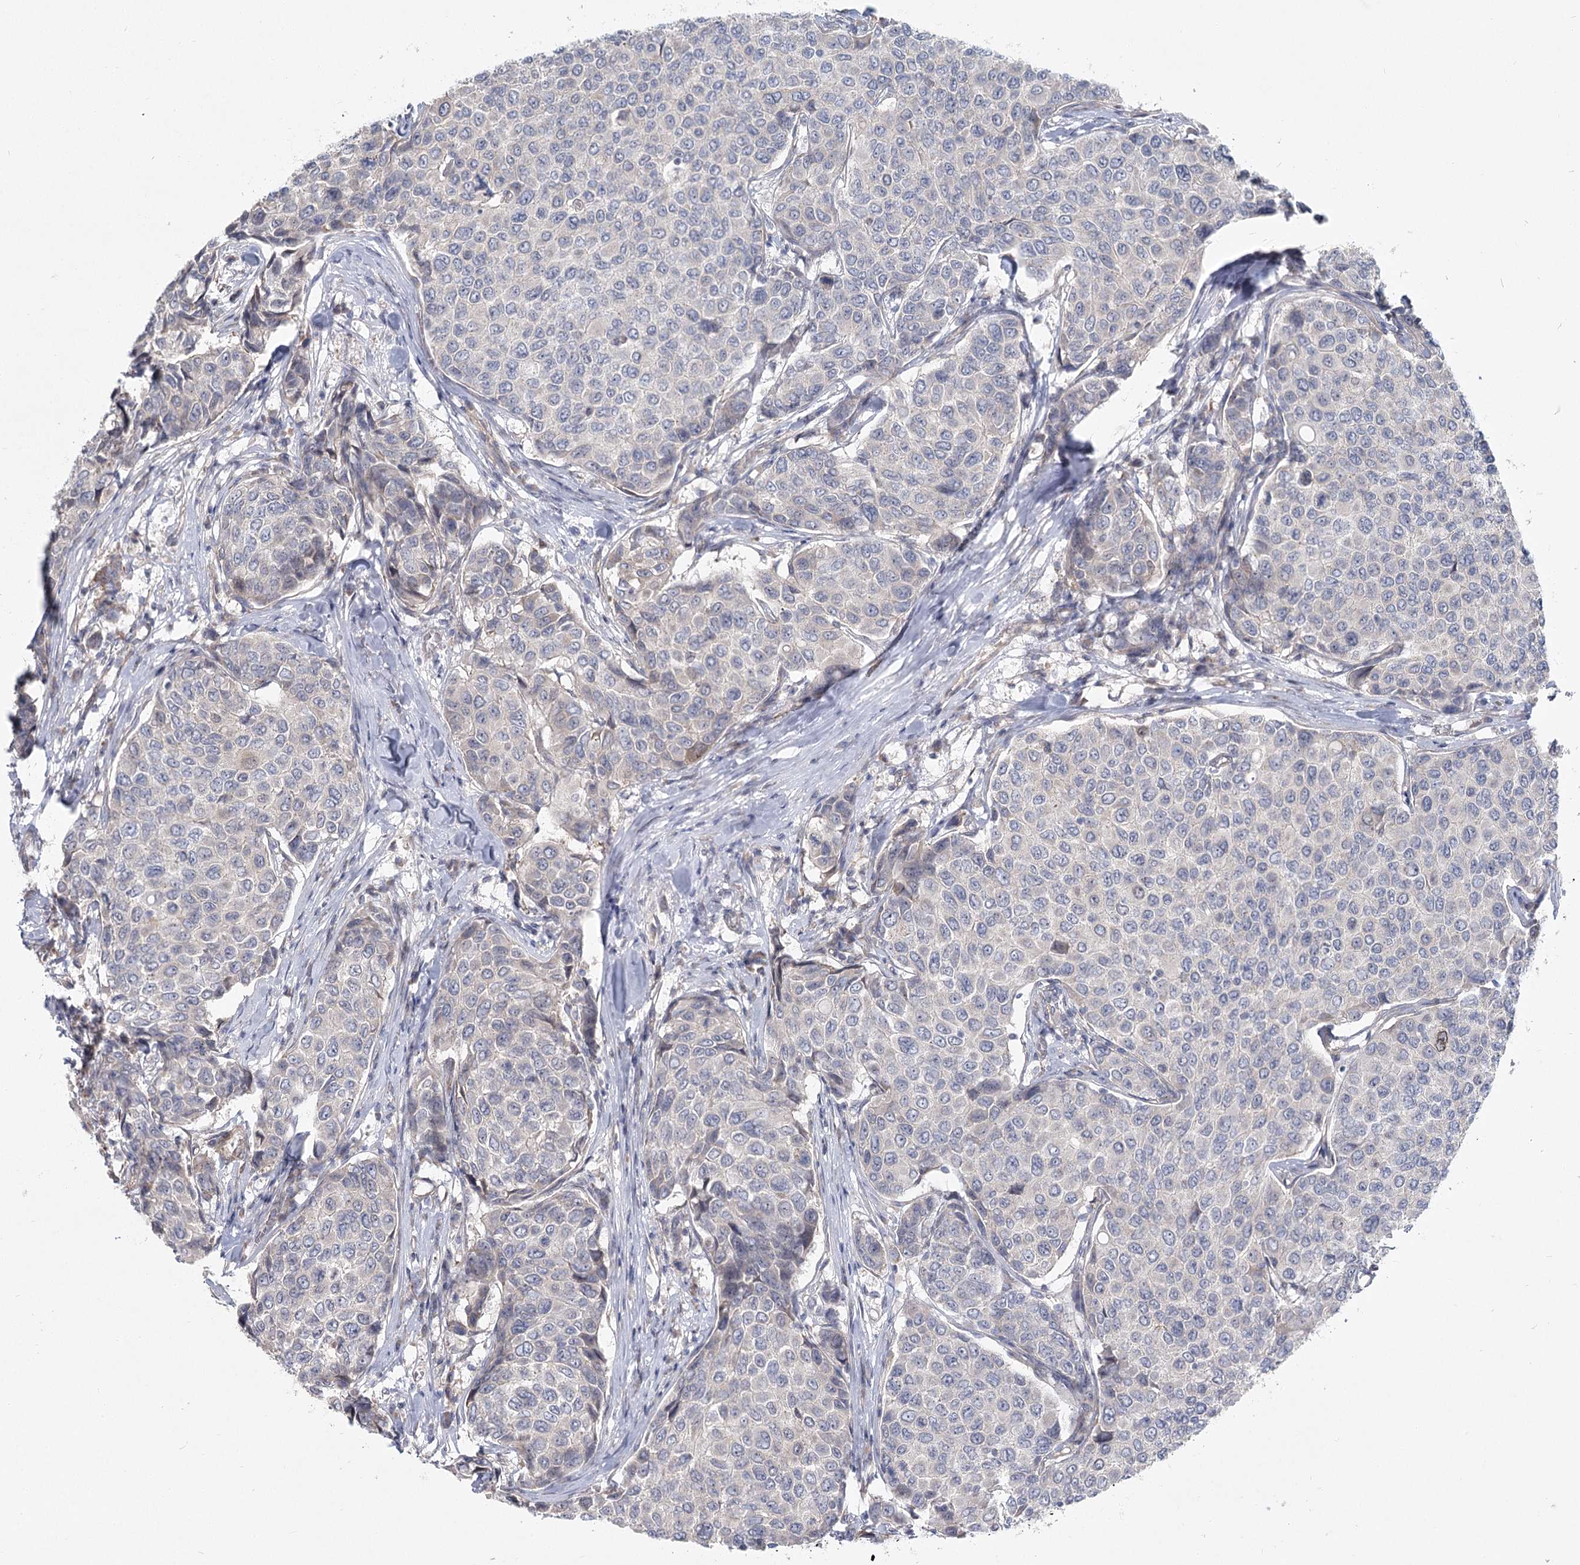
{"staining": {"intensity": "negative", "quantity": "none", "location": "none"}, "tissue": "breast cancer", "cell_type": "Tumor cells", "image_type": "cancer", "snomed": [{"axis": "morphology", "description": "Duct carcinoma"}, {"axis": "topography", "description": "Breast"}], "caption": "Immunohistochemistry (IHC) of human intraductal carcinoma (breast) exhibits no expression in tumor cells. (DAB immunohistochemistry (IHC) visualized using brightfield microscopy, high magnification).", "gene": "SPINK13", "patient": {"sex": "female", "age": 55}}